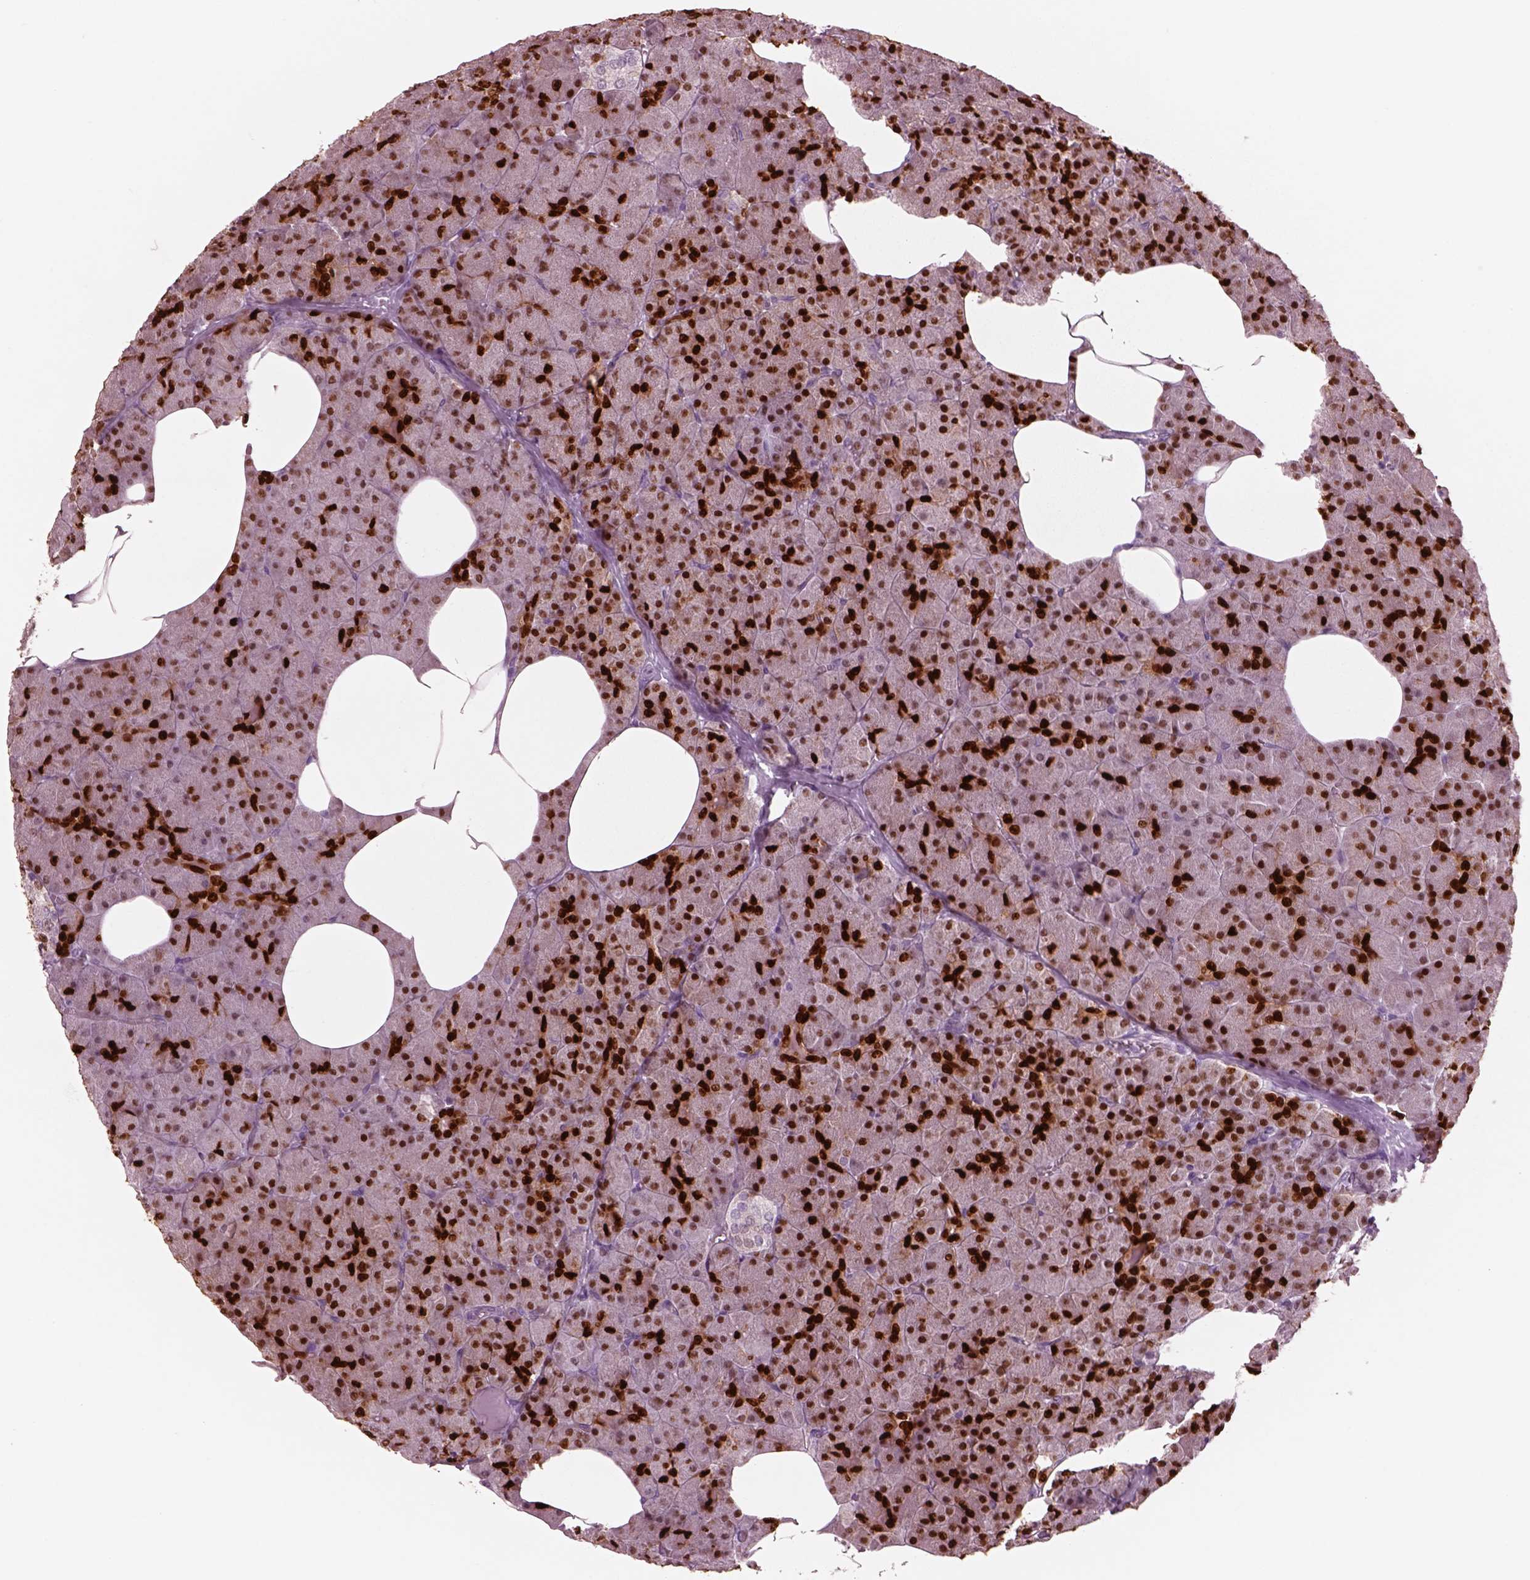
{"staining": {"intensity": "strong", "quantity": "25%-75%", "location": "nuclear"}, "tissue": "pancreas", "cell_type": "Exocrine glandular cells", "image_type": "normal", "snomed": [{"axis": "morphology", "description": "Normal tissue, NOS"}, {"axis": "topography", "description": "Pancreas"}], "caption": "A brown stain shows strong nuclear staining of a protein in exocrine glandular cells of benign pancreas.", "gene": "SOX9", "patient": {"sex": "female", "age": 45}}